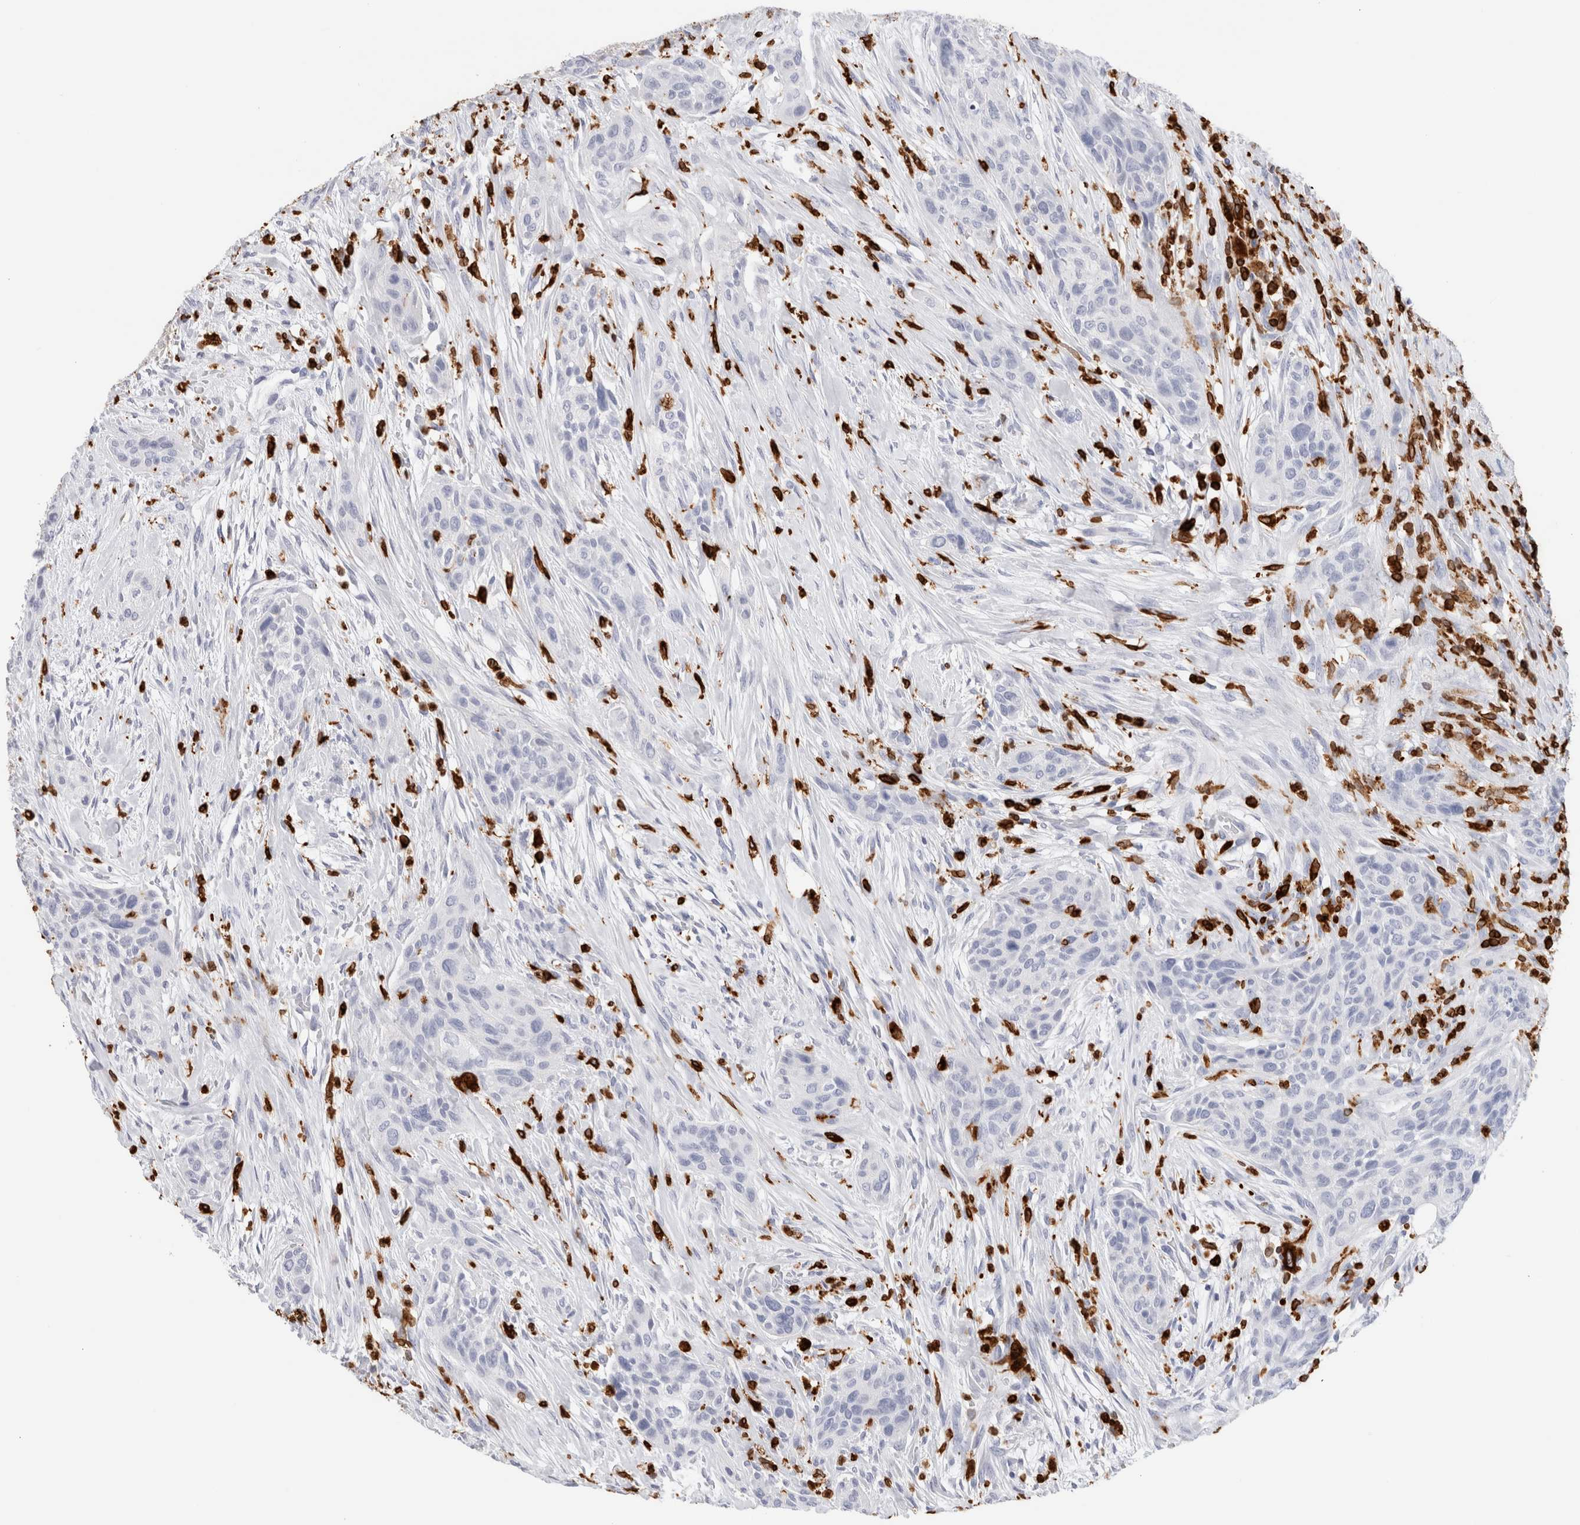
{"staining": {"intensity": "negative", "quantity": "none", "location": "none"}, "tissue": "urothelial cancer", "cell_type": "Tumor cells", "image_type": "cancer", "snomed": [{"axis": "morphology", "description": "Urothelial carcinoma, High grade"}, {"axis": "topography", "description": "Urinary bladder"}], "caption": "Immunohistochemical staining of urothelial cancer reveals no significant staining in tumor cells.", "gene": "ALOX5AP", "patient": {"sex": "male", "age": 35}}